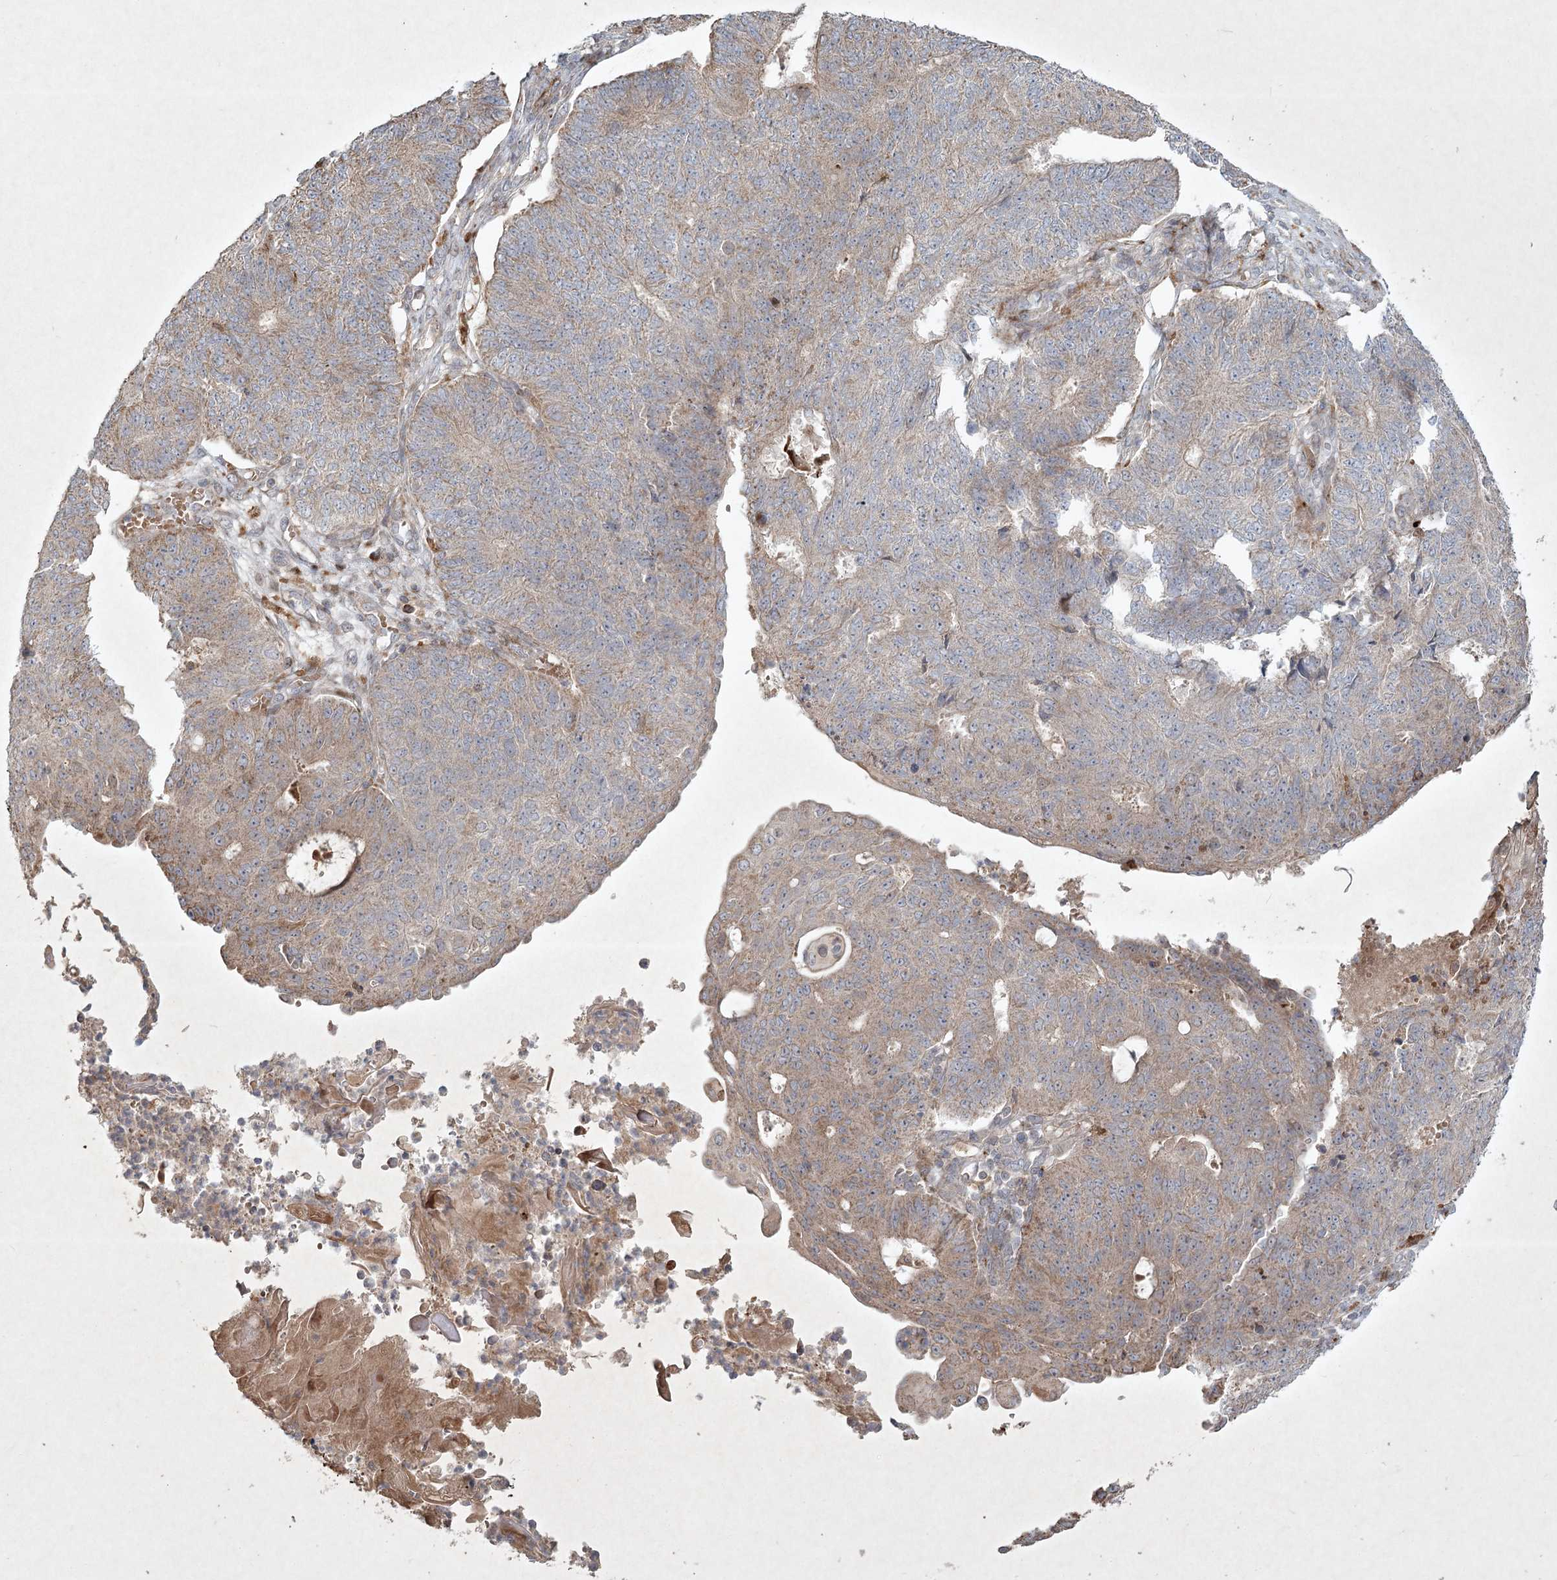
{"staining": {"intensity": "weak", "quantity": ">75%", "location": "cytoplasmic/membranous"}, "tissue": "endometrial cancer", "cell_type": "Tumor cells", "image_type": "cancer", "snomed": [{"axis": "morphology", "description": "Adenocarcinoma, NOS"}, {"axis": "topography", "description": "Endometrium"}], "caption": "This is a micrograph of IHC staining of endometrial adenocarcinoma, which shows weak staining in the cytoplasmic/membranous of tumor cells.", "gene": "KBTBD4", "patient": {"sex": "female", "age": 32}}